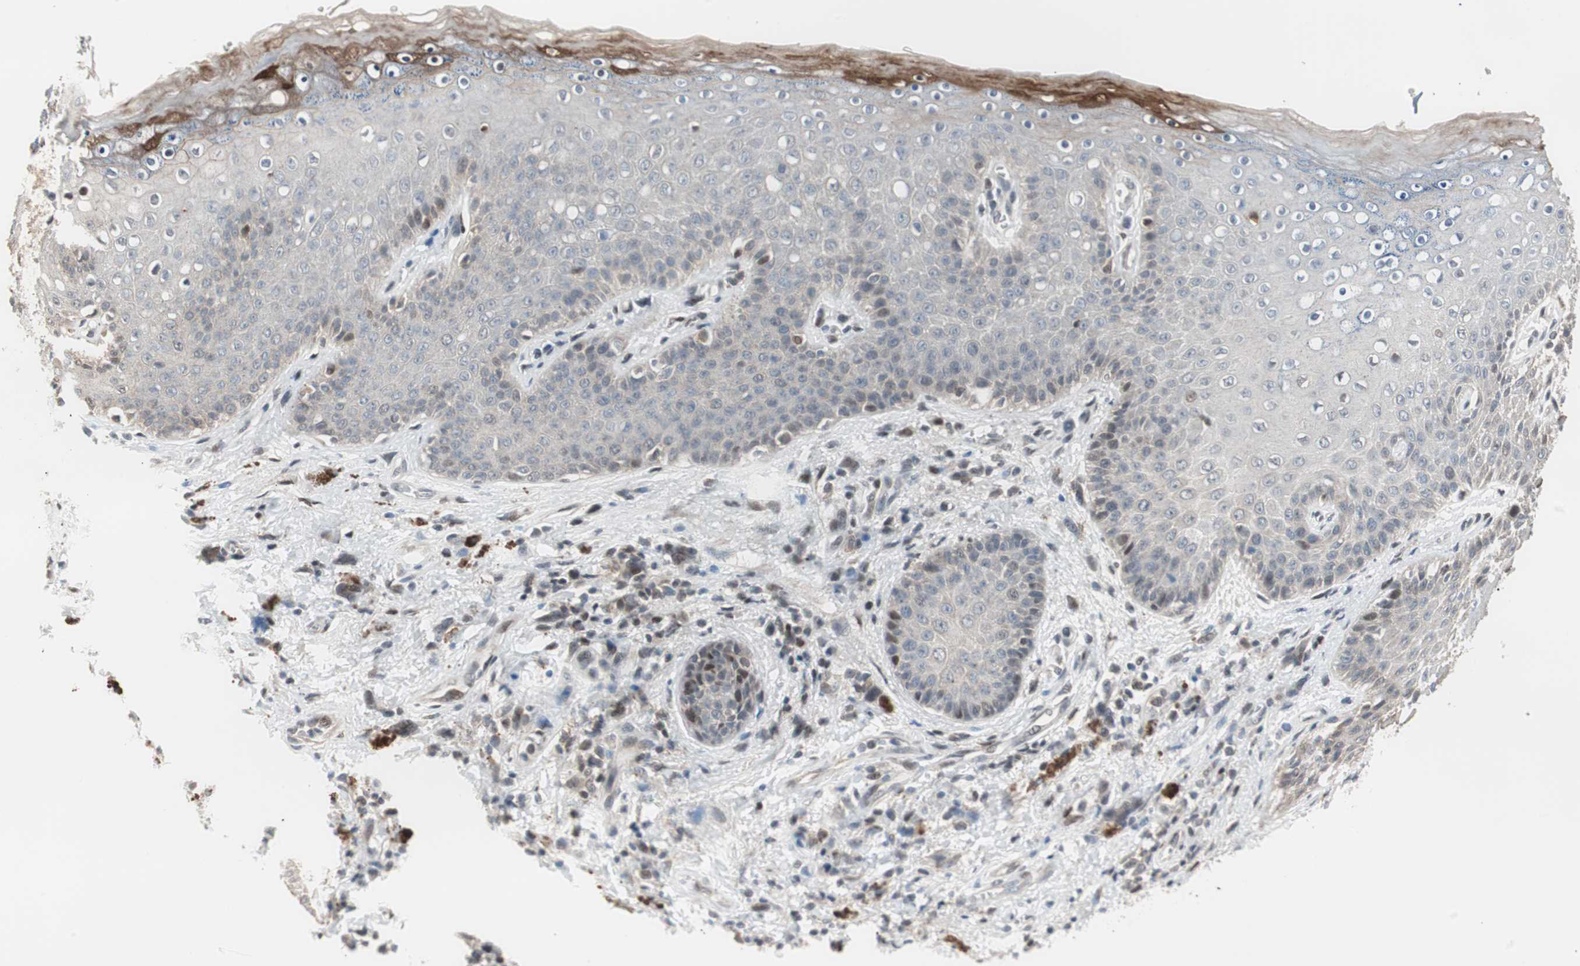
{"staining": {"intensity": "moderate", "quantity": "25%-75%", "location": "cytoplasmic/membranous"}, "tissue": "skin", "cell_type": "Epidermal cells", "image_type": "normal", "snomed": [{"axis": "morphology", "description": "Normal tissue, NOS"}, {"axis": "topography", "description": "Anal"}], "caption": "This histopathology image exhibits immunohistochemistry (IHC) staining of benign skin, with medium moderate cytoplasmic/membranous positivity in about 25%-75% of epidermal cells.", "gene": "POLH", "patient": {"sex": "female", "age": 46}}